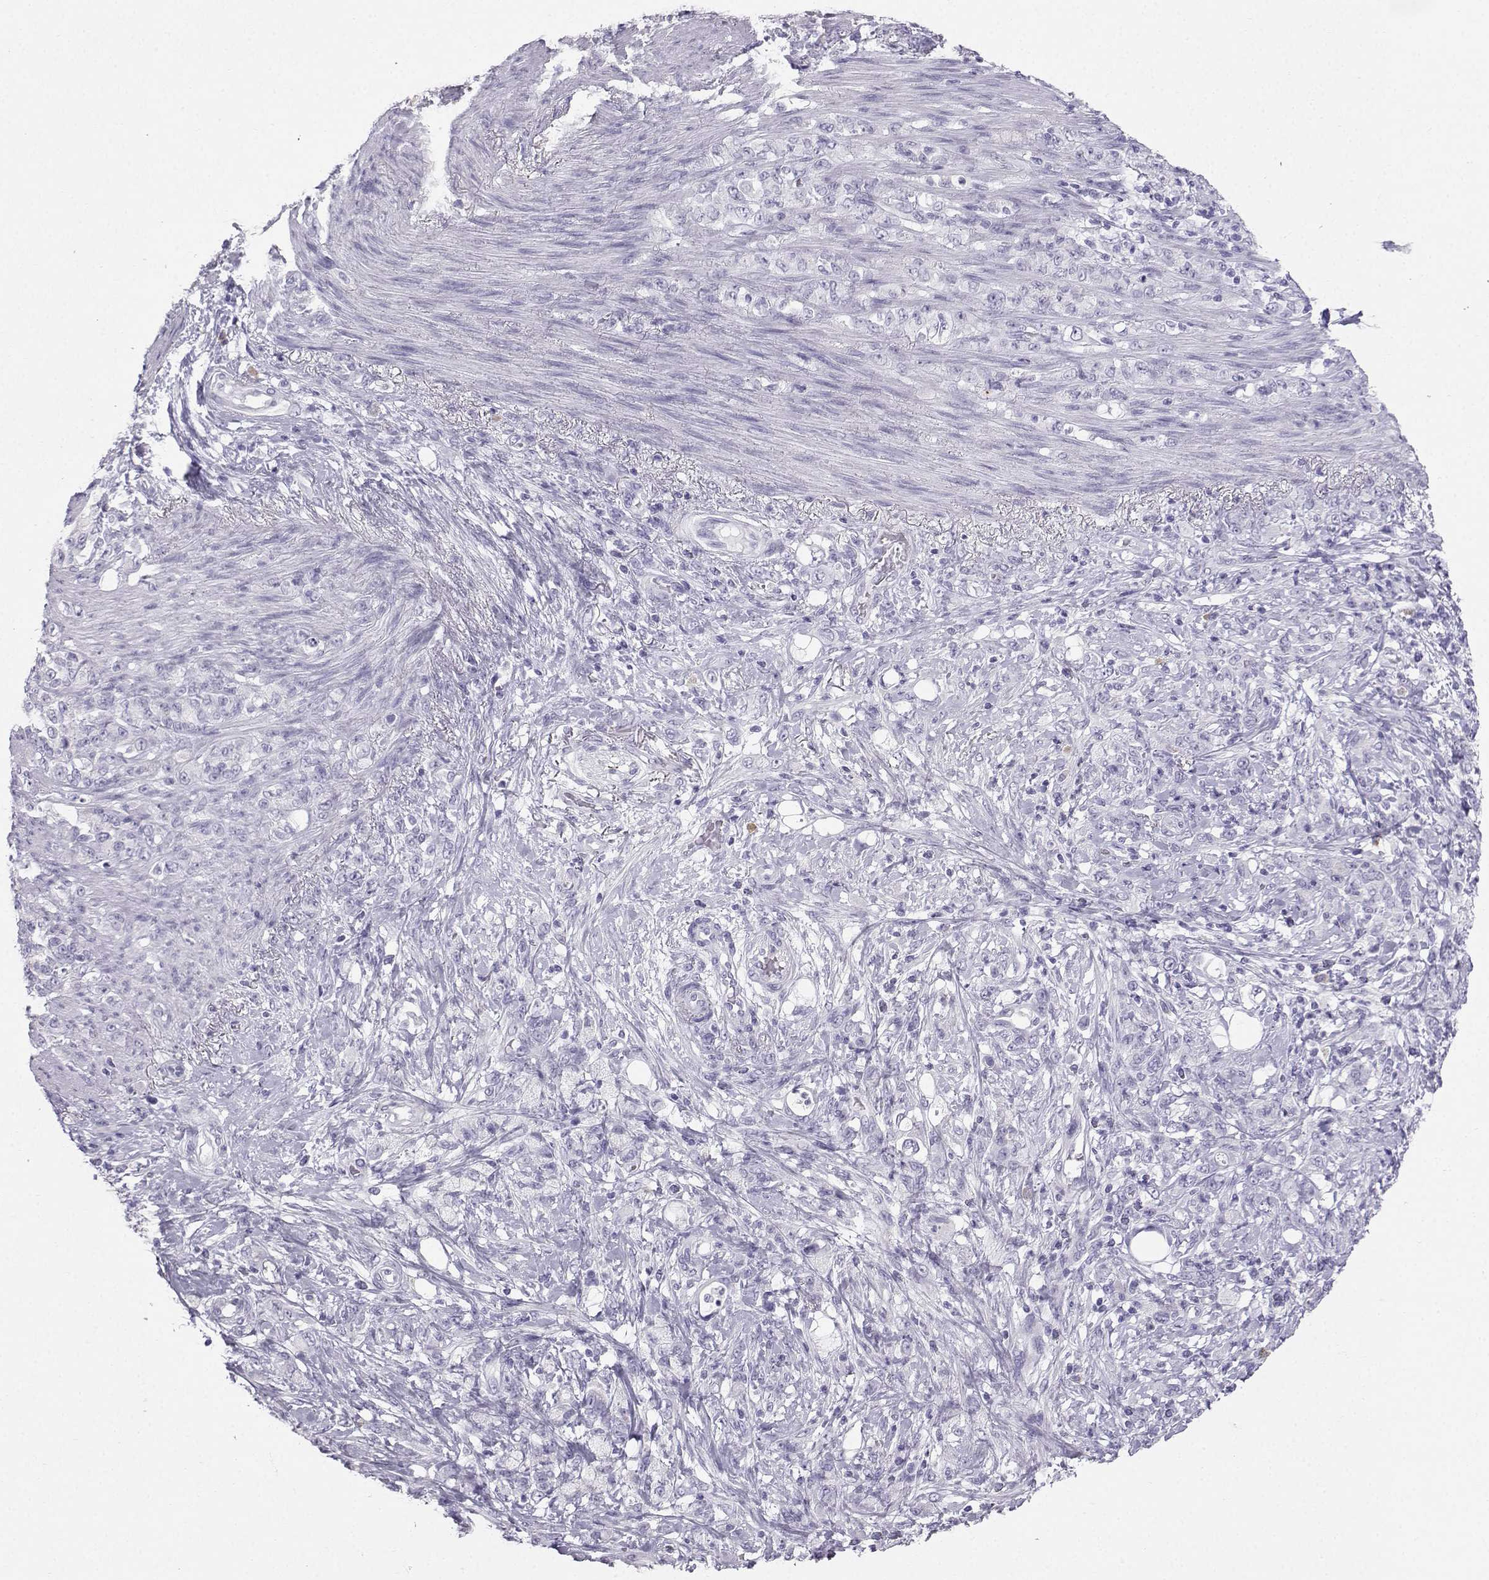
{"staining": {"intensity": "negative", "quantity": "none", "location": "none"}, "tissue": "stomach cancer", "cell_type": "Tumor cells", "image_type": "cancer", "snomed": [{"axis": "morphology", "description": "Adenocarcinoma, NOS"}, {"axis": "topography", "description": "Stomach"}], "caption": "Tumor cells show no significant protein positivity in adenocarcinoma (stomach).", "gene": "IQCD", "patient": {"sex": "female", "age": 79}}